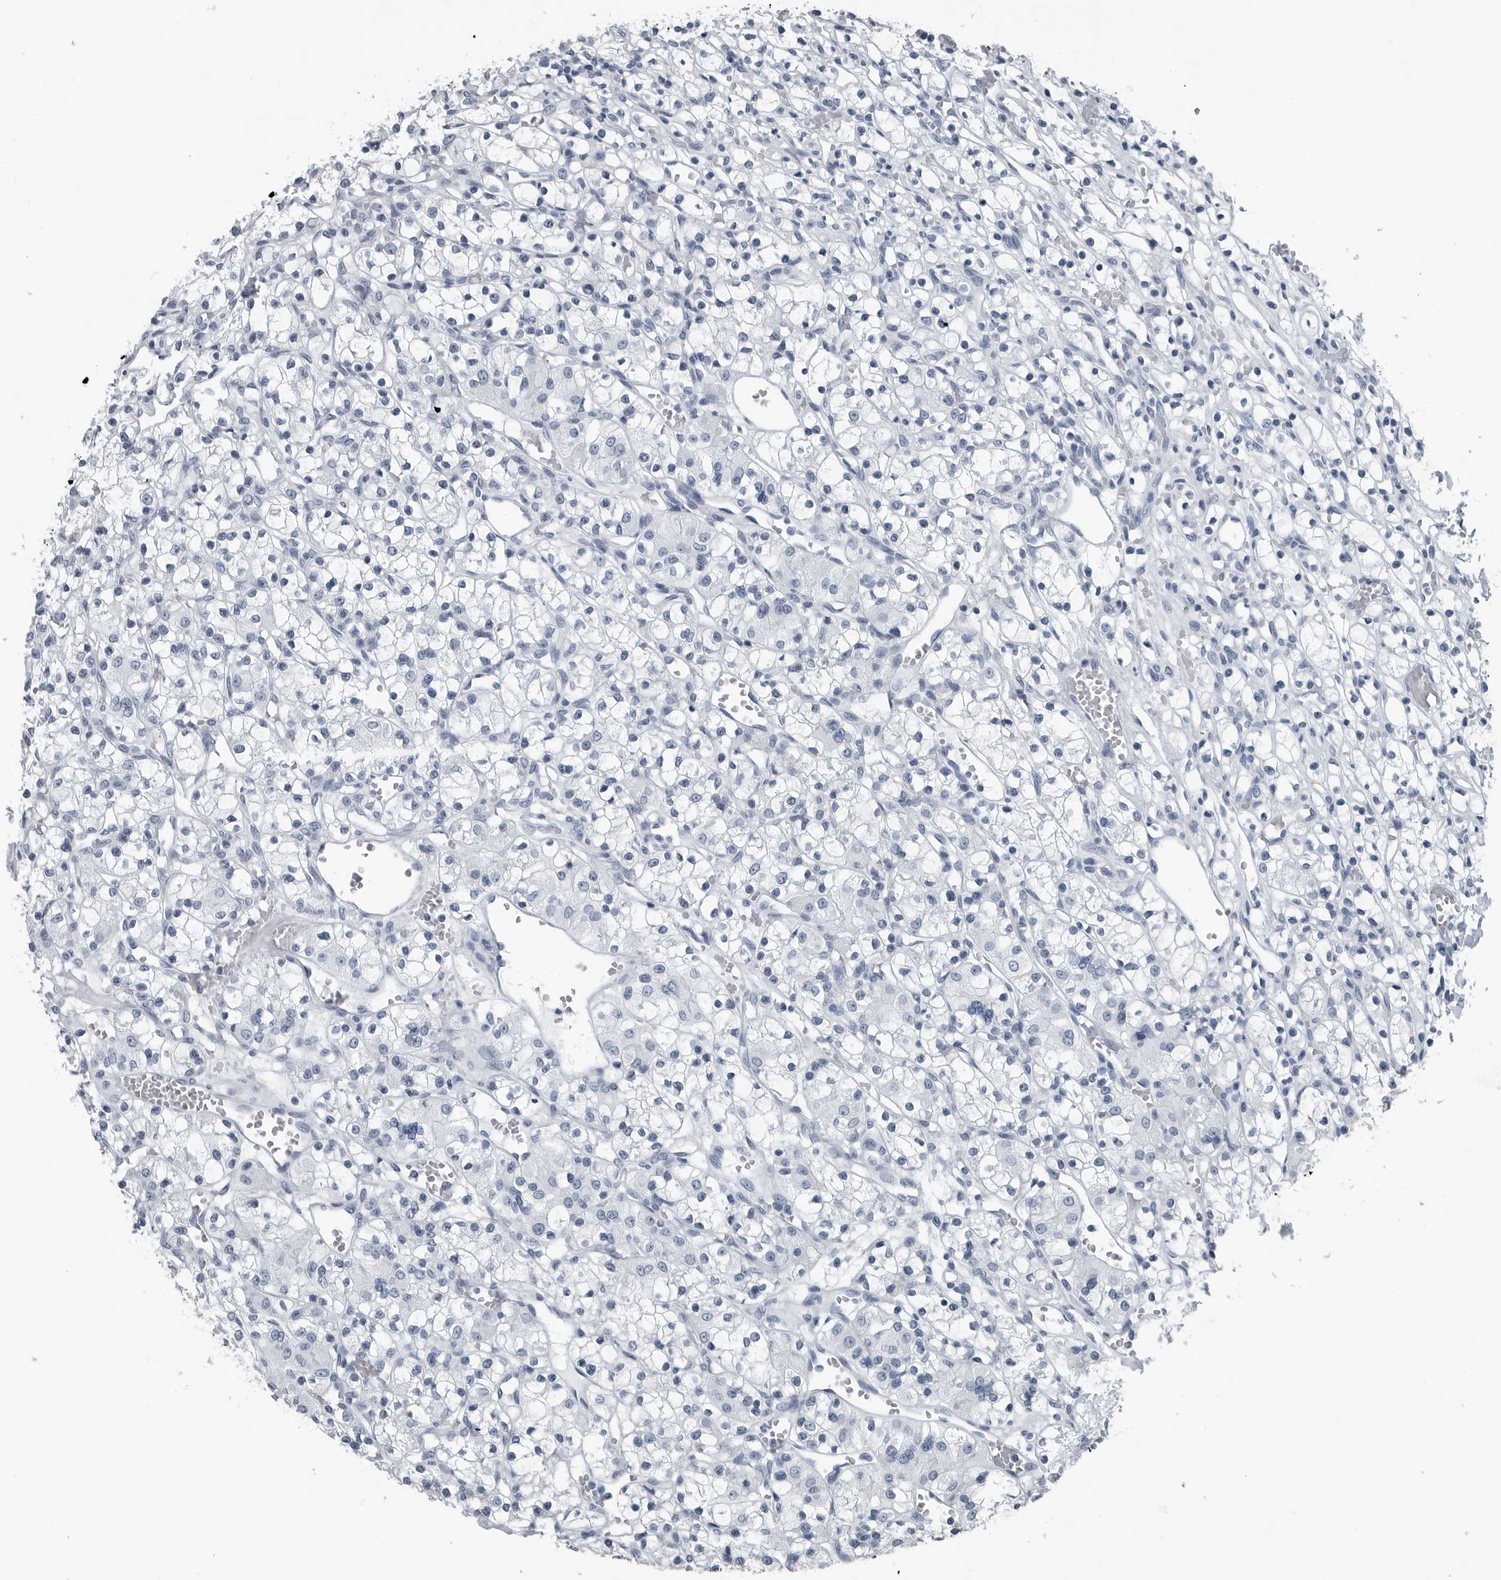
{"staining": {"intensity": "negative", "quantity": "none", "location": "none"}, "tissue": "renal cancer", "cell_type": "Tumor cells", "image_type": "cancer", "snomed": [{"axis": "morphology", "description": "Adenocarcinoma, NOS"}, {"axis": "topography", "description": "Kidney"}], "caption": "Adenocarcinoma (renal) was stained to show a protein in brown. There is no significant staining in tumor cells. Nuclei are stained in blue.", "gene": "SPINK1", "patient": {"sex": "female", "age": 59}}